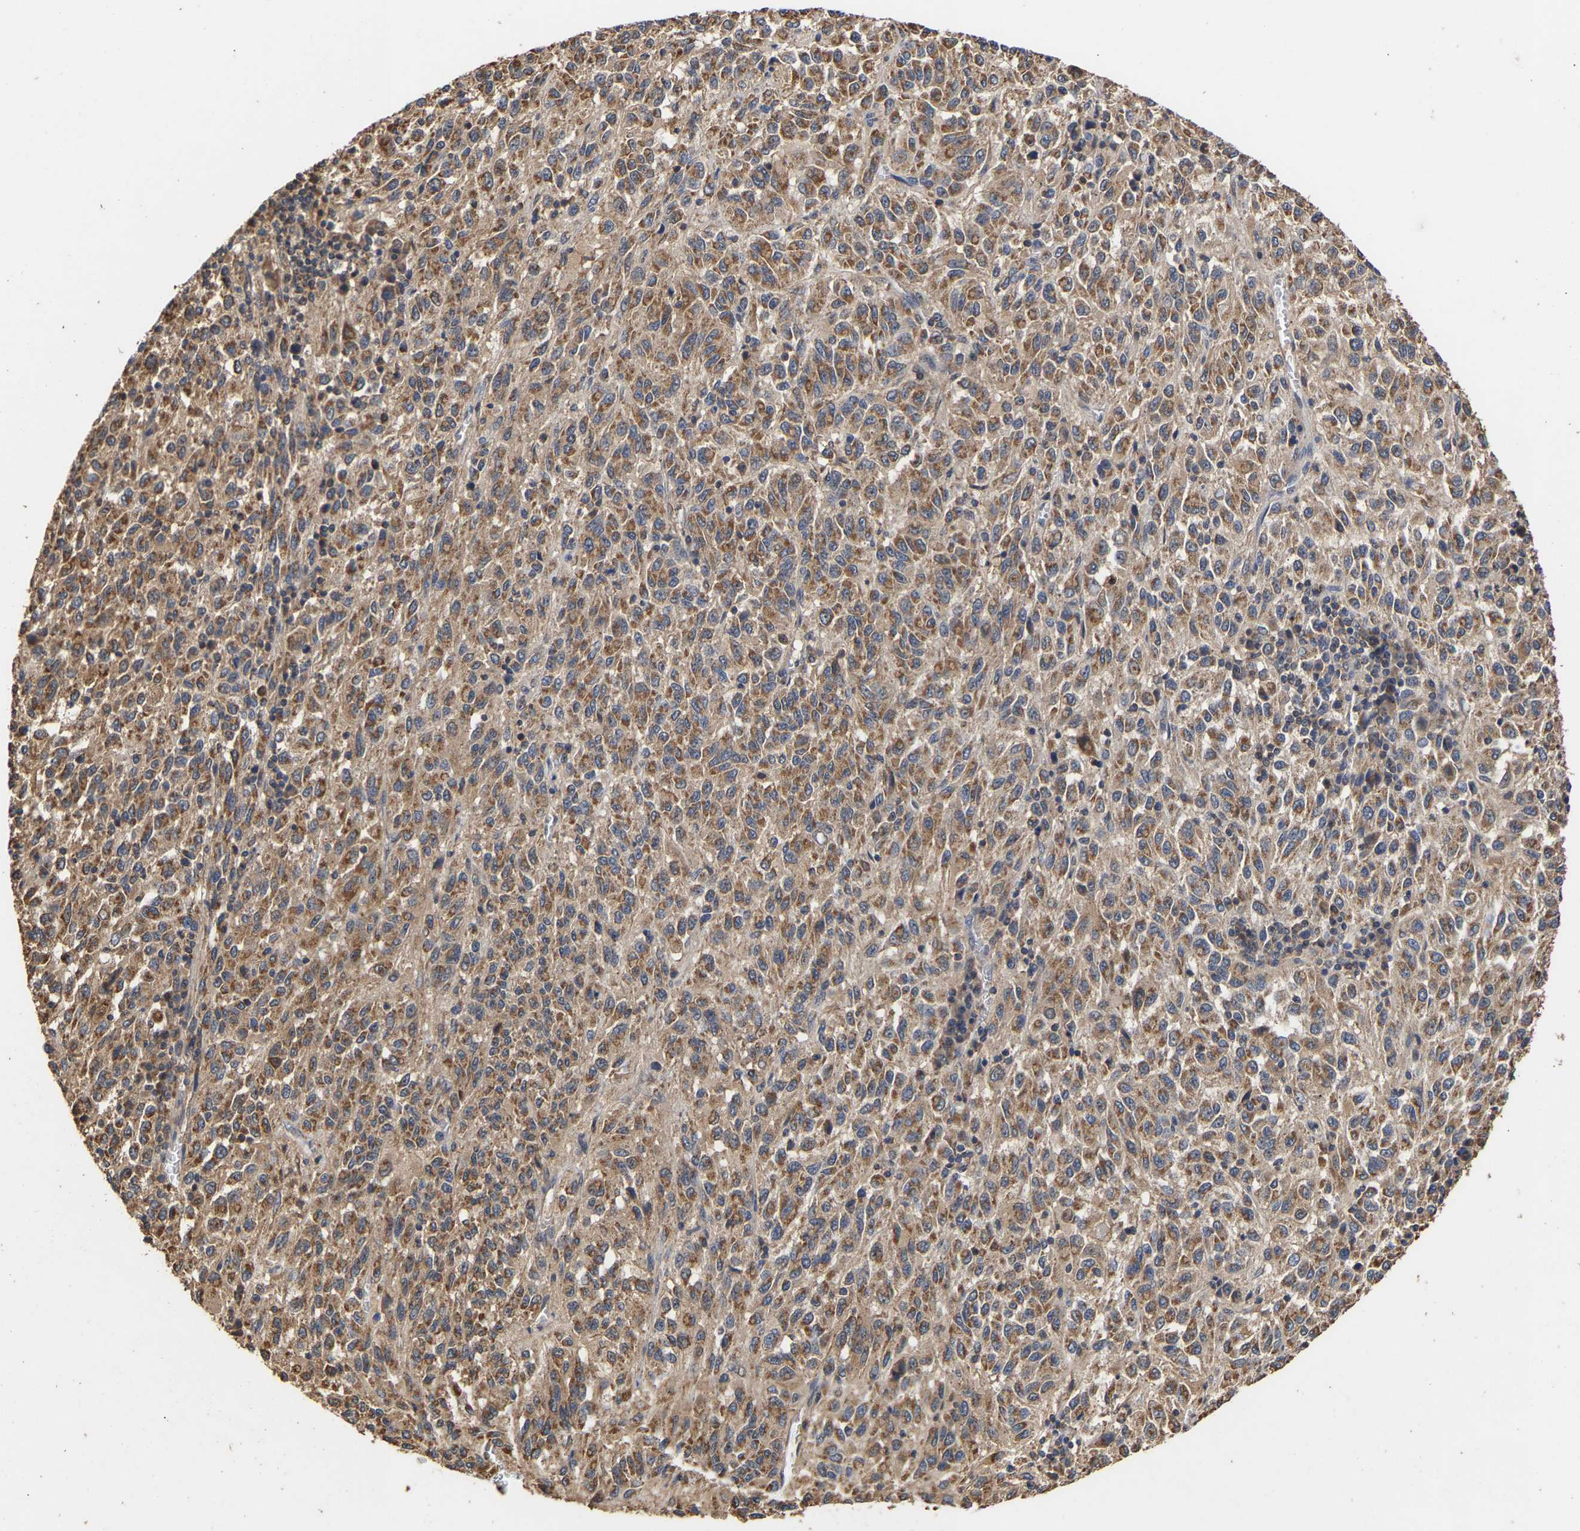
{"staining": {"intensity": "moderate", "quantity": ">75%", "location": "cytoplasmic/membranous"}, "tissue": "melanoma", "cell_type": "Tumor cells", "image_type": "cancer", "snomed": [{"axis": "morphology", "description": "Malignant melanoma, Metastatic site"}, {"axis": "topography", "description": "Lung"}], "caption": "Melanoma tissue exhibits moderate cytoplasmic/membranous staining in approximately >75% of tumor cells, visualized by immunohistochemistry. (Brightfield microscopy of DAB IHC at high magnification).", "gene": "ZNF26", "patient": {"sex": "male", "age": 64}}